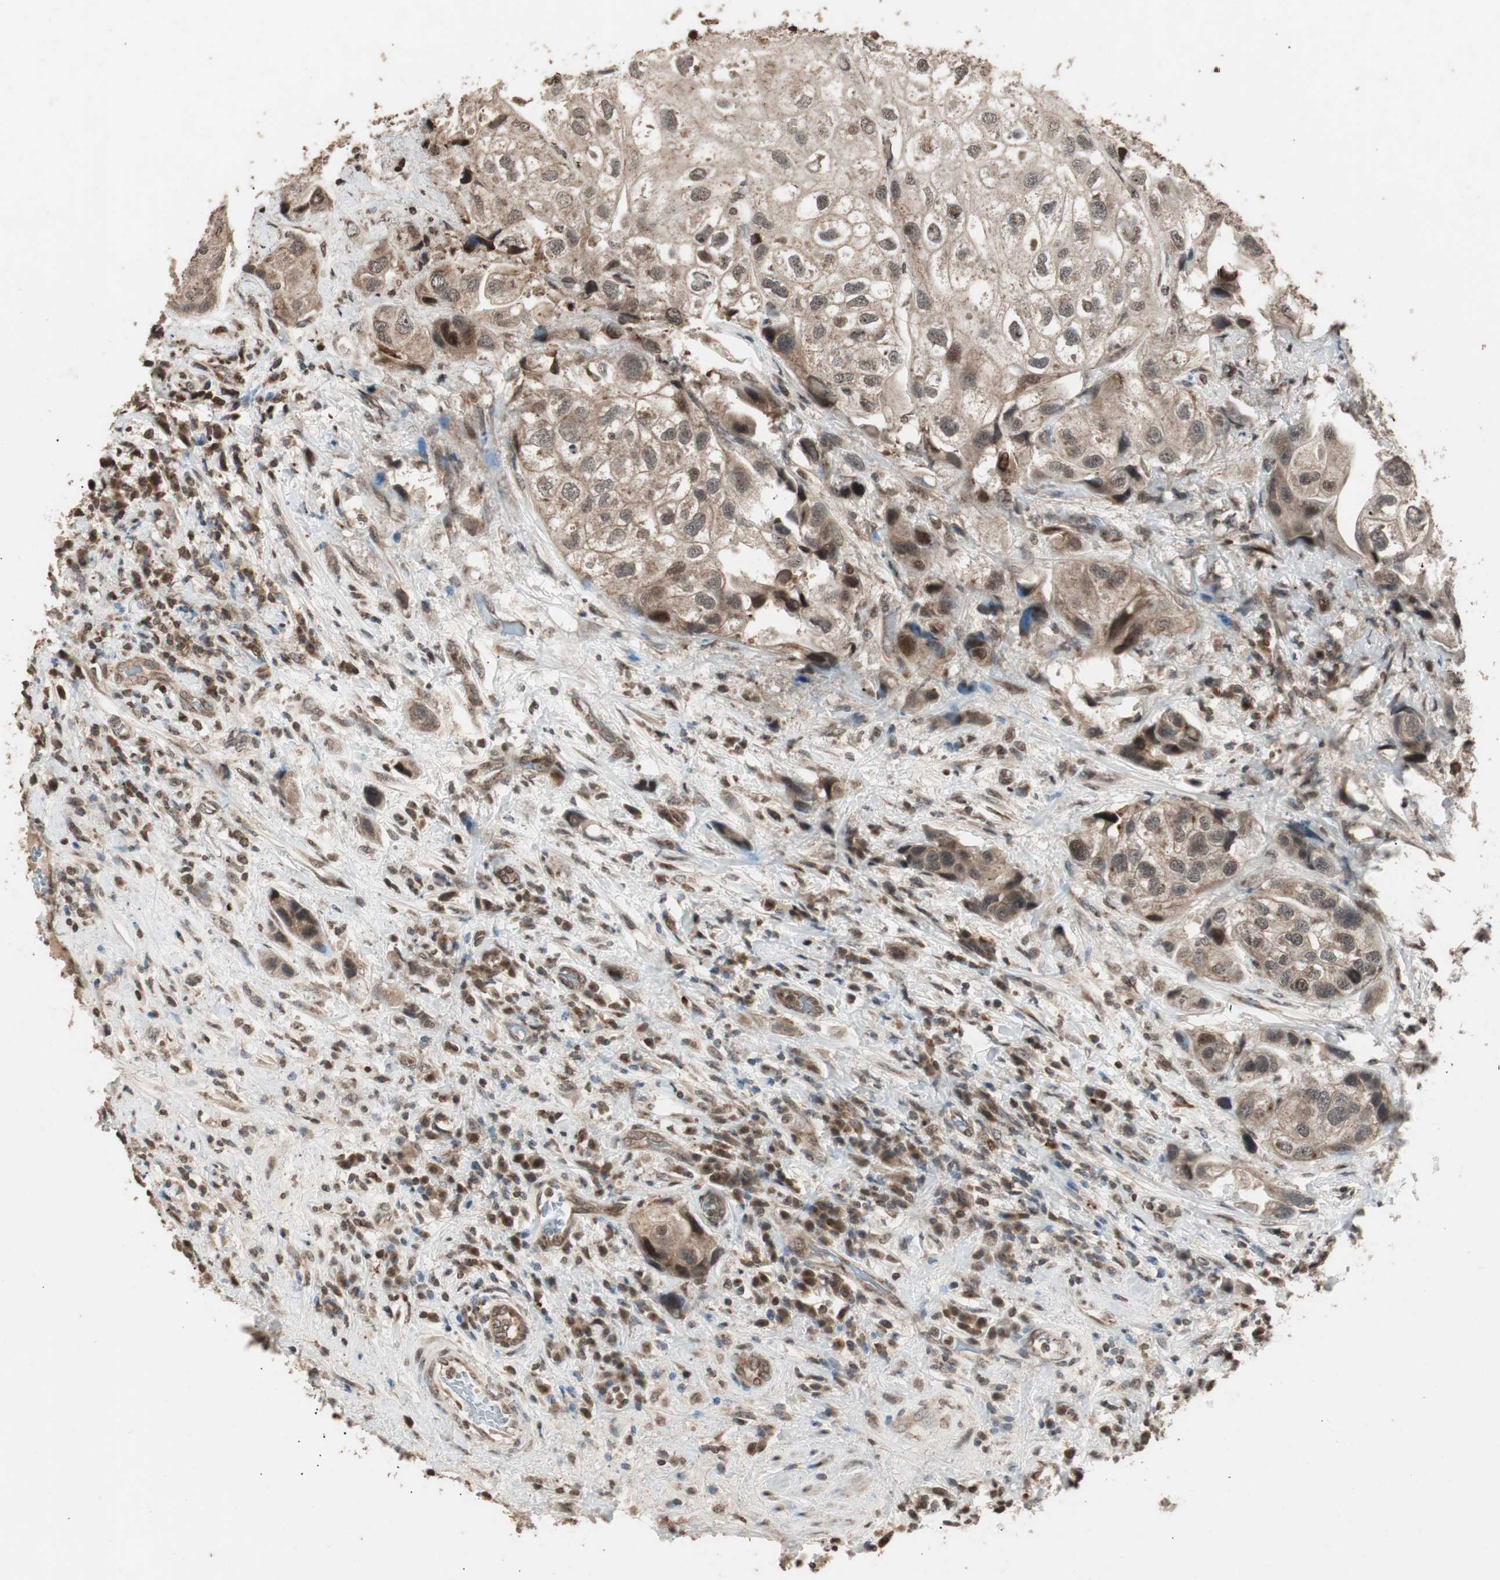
{"staining": {"intensity": "moderate", "quantity": ">75%", "location": "cytoplasmic/membranous,nuclear"}, "tissue": "urothelial cancer", "cell_type": "Tumor cells", "image_type": "cancer", "snomed": [{"axis": "morphology", "description": "Urothelial carcinoma, High grade"}, {"axis": "topography", "description": "Urinary bladder"}], "caption": "Tumor cells reveal medium levels of moderate cytoplasmic/membranous and nuclear expression in approximately >75% of cells in urothelial cancer. (DAB (3,3'-diaminobenzidine) IHC, brown staining for protein, blue staining for nuclei).", "gene": "ZFC3H1", "patient": {"sex": "female", "age": 64}}